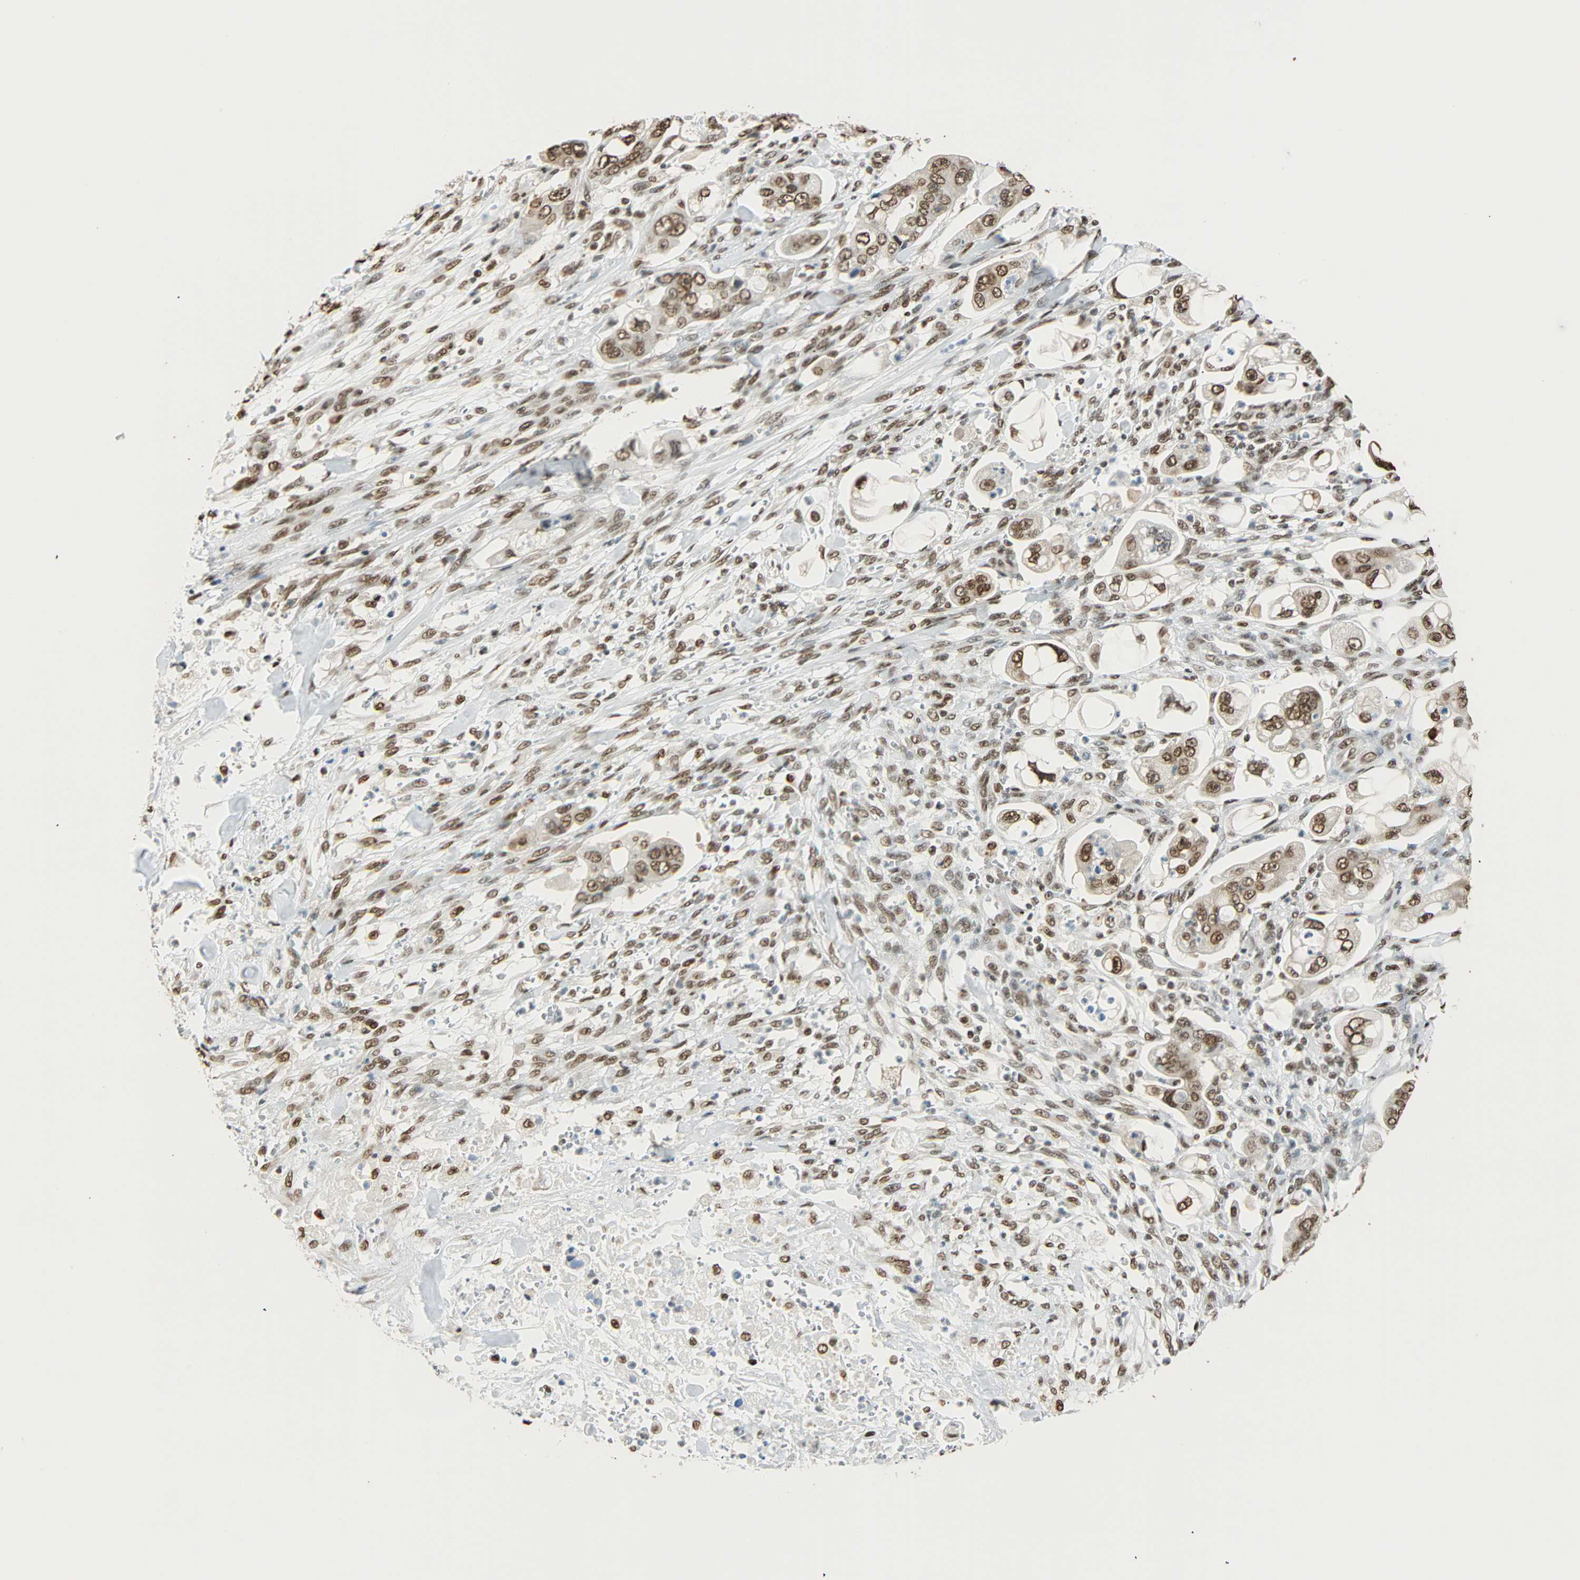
{"staining": {"intensity": "moderate", "quantity": "25%-75%", "location": "cytoplasmic/membranous,nuclear"}, "tissue": "stomach cancer", "cell_type": "Tumor cells", "image_type": "cancer", "snomed": [{"axis": "morphology", "description": "Adenocarcinoma, NOS"}, {"axis": "topography", "description": "Stomach"}], "caption": "Stomach cancer stained with DAB immunohistochemistry reveals medium levels of moderate cytoplasmic/membranous and nuclear staining in about 25%-75% of tumor cells. (DAB IHC with brightfield microscopy, high magnification).", "gene": "FANCG", "patient": {"sex": "male", "age": 62}}